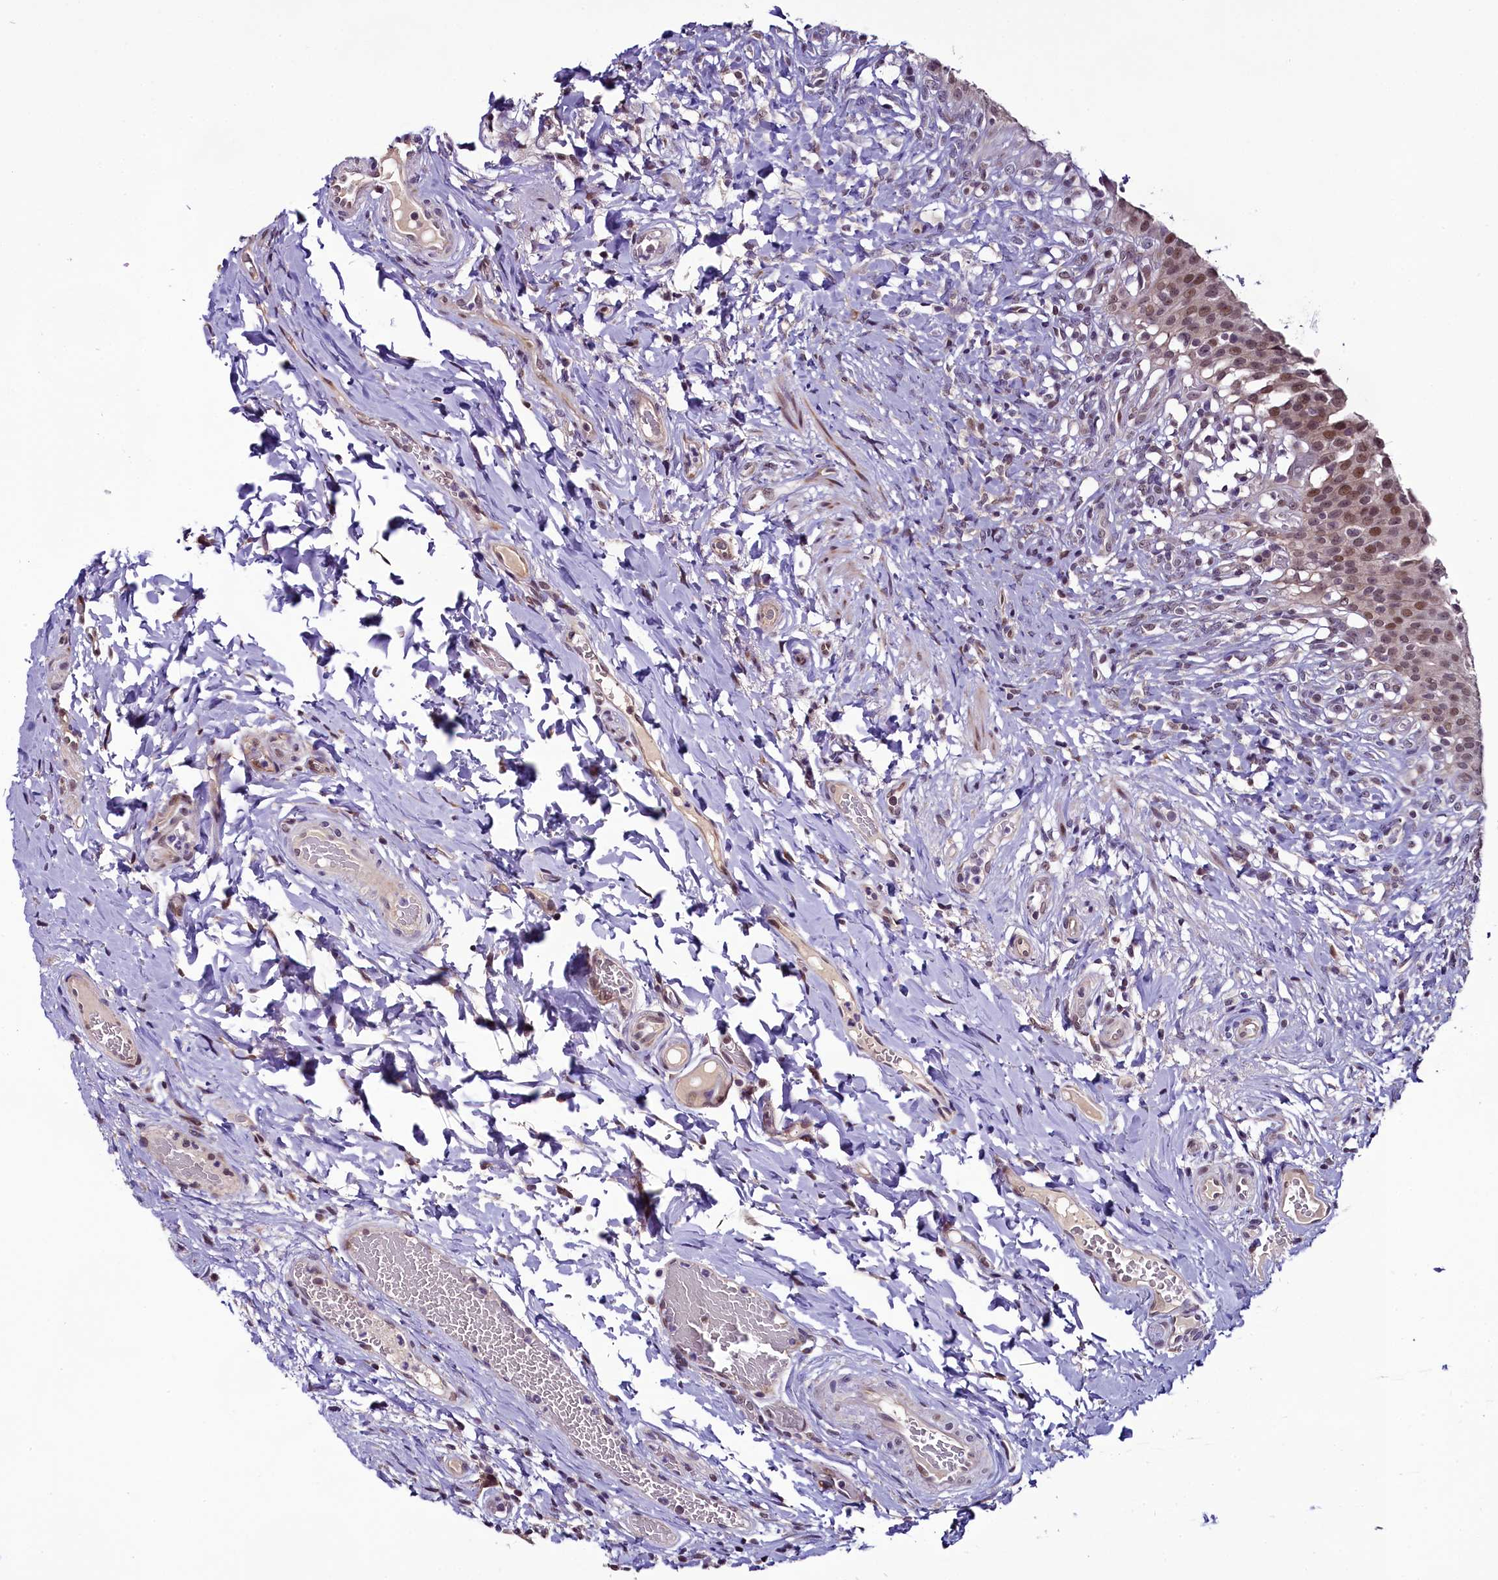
{"staining": {"intensity": "moderate", "quantity": ">75%", "location": "nuclear"}, "tissue": "urinary bladder", "cell_type": "Urothelial cells", "image_type": "normal", "snomed": [{"axis": "morphology", "description": "Normal tissue, NOS"}, {"axis": "morphology", "description": "Inflammation, NOS"}, {"axis": "topography", "description": "Urinary bladder"}], "caption": "Immunohistochemistry (IHC) of benign human urinary bladder displays medium levels of moderate nuclear positivity in approximately >75% of urothelial cells.", "gene": "RPUSD2", "patient": {"sex": "male", "age": 64}}